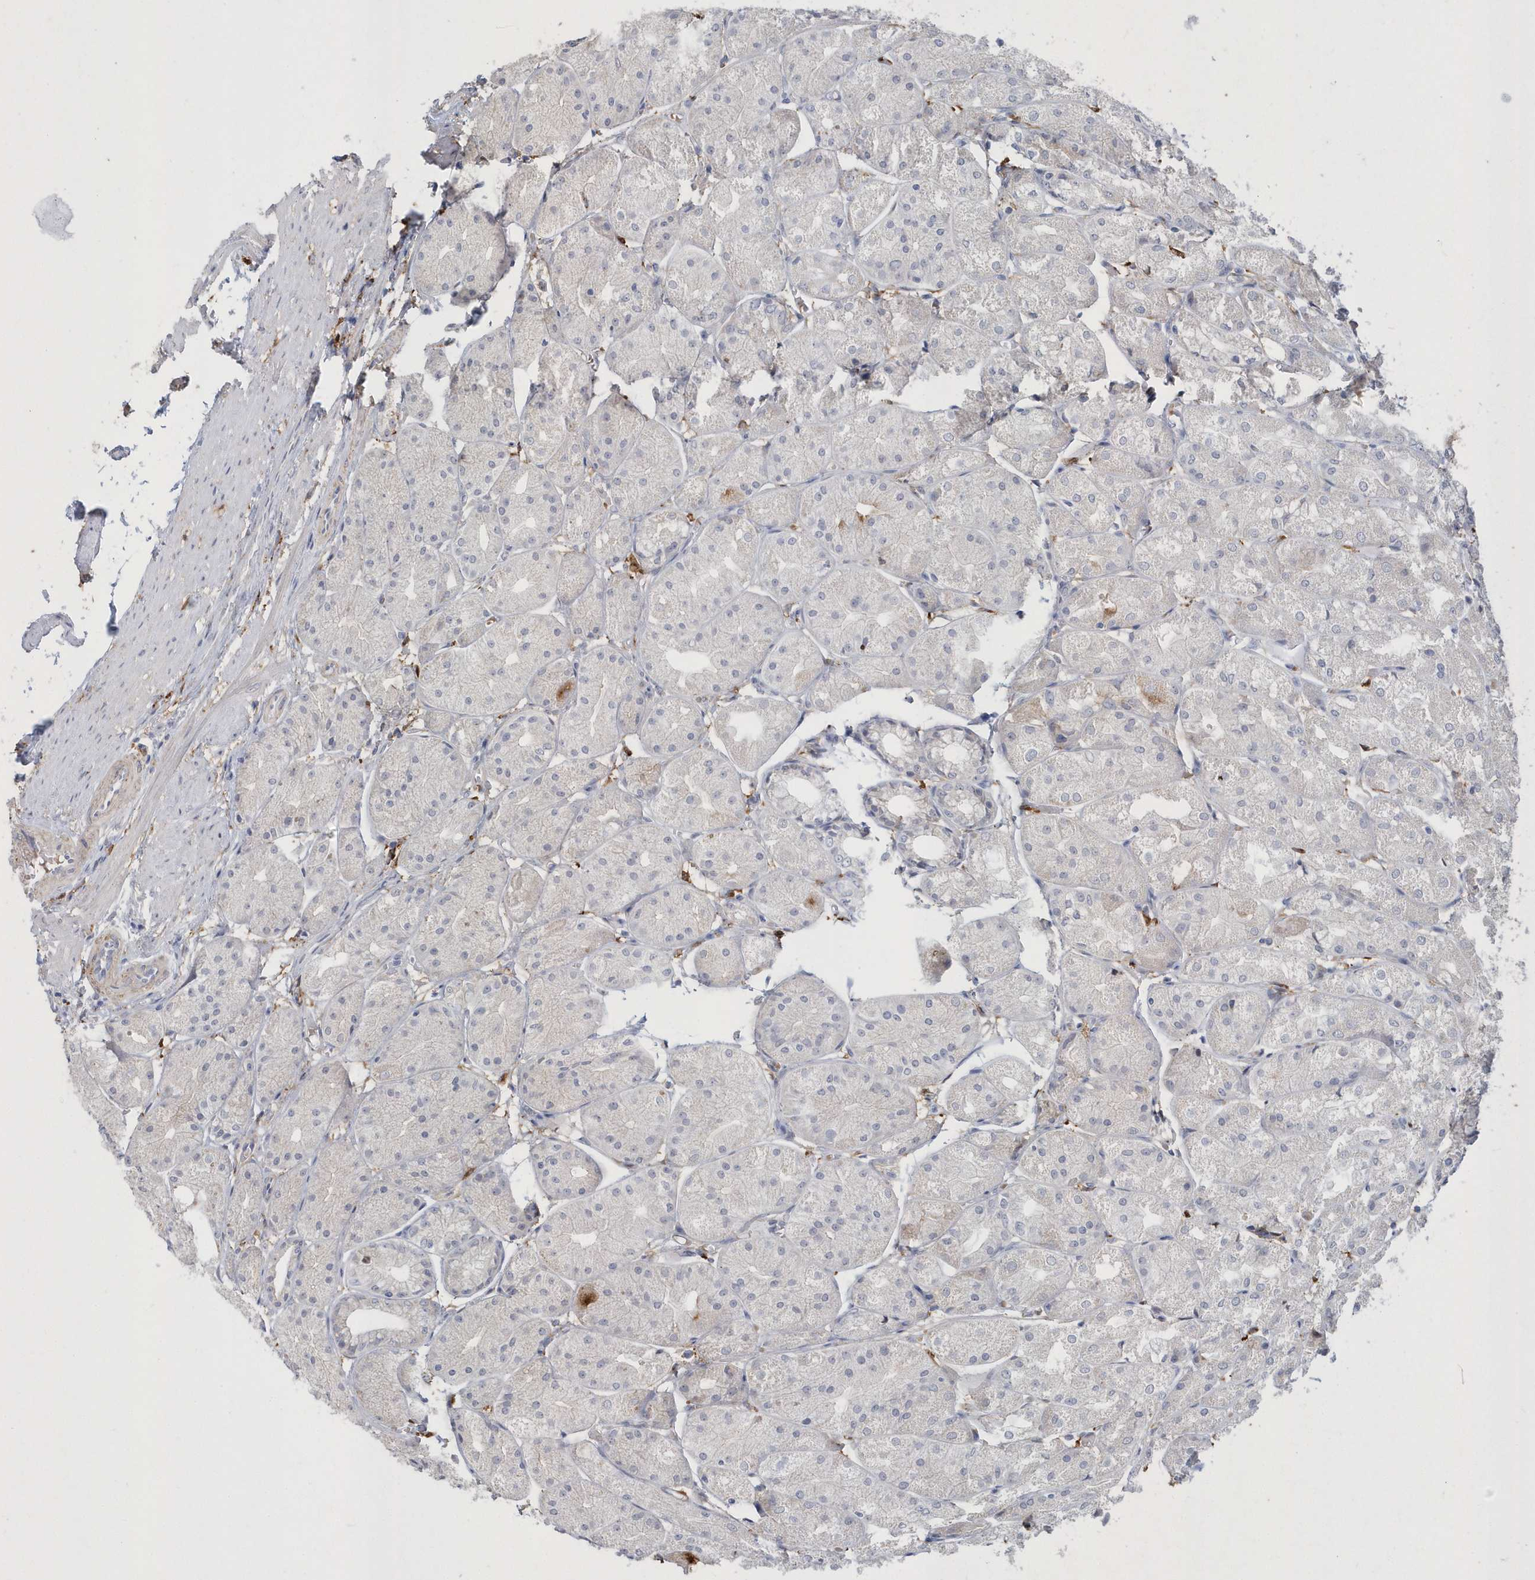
{"staining": {"intensity": "negative", "quantity": "none", "location": "none"}, "tissue": "stomach", "cell_type": "Glandular cells", "image_type": "normal", "snomed": [{"axis": "morphology", "description": "Normal tissue, NOS"}, {"axis": "topography", "description": "Stomach, upper"}], "caption": "Micrograph shows no significant protein staining in glandular cells of unremarkable stomach. (Brightfield microscopy of DAB immunohistochemistry (IHC) at high magnification).", "gene": "TSPEAR", "patient": {"sex": "male", "age": 72}}